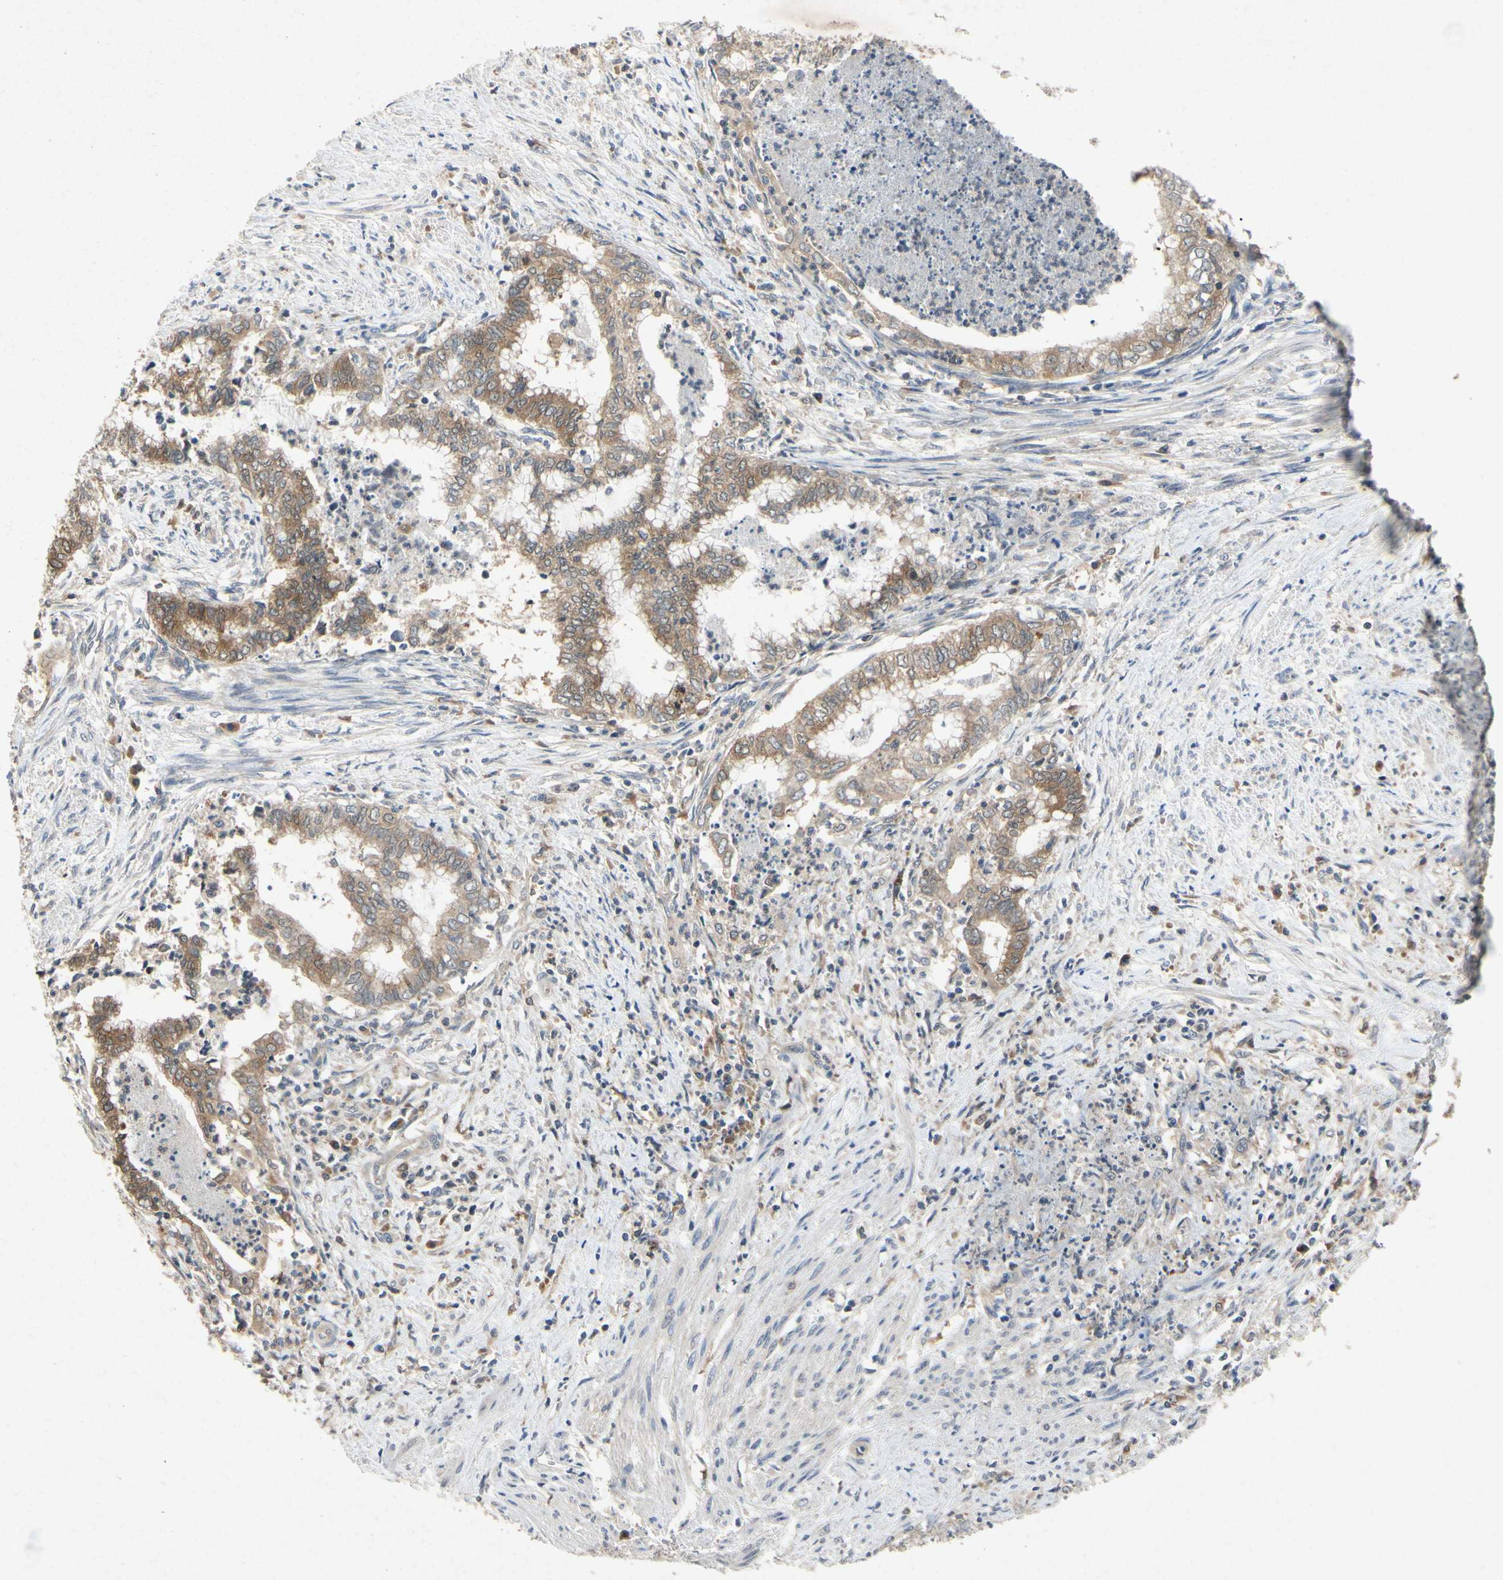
{"staining": {"intensity": "moderate", "quantity": ">75%", "location": "cytoplasmic/membranous"}, "tissue": "endometrial cancer", "cell_type": "Tumor cells", "image_type": "cancer", "snomed": [{"axis": "morphology", "description": "Necrosis, NOS"}, {"axis": "morphology", "description": "Adenocarcinoma, NOS"}, {"axis": "topography", "description": "Endometrium"}], "caption": "This image demonstrates endometrial adenocarcinoma stained with IHC to label a protein in brown. The cytoplasmic/membranous of tumor cells show moderate positivity for the protein. Nuclei are counter-stained blue.", "gene": "RPS6KA1", "patient": {"sex": "female", "age": 79}}